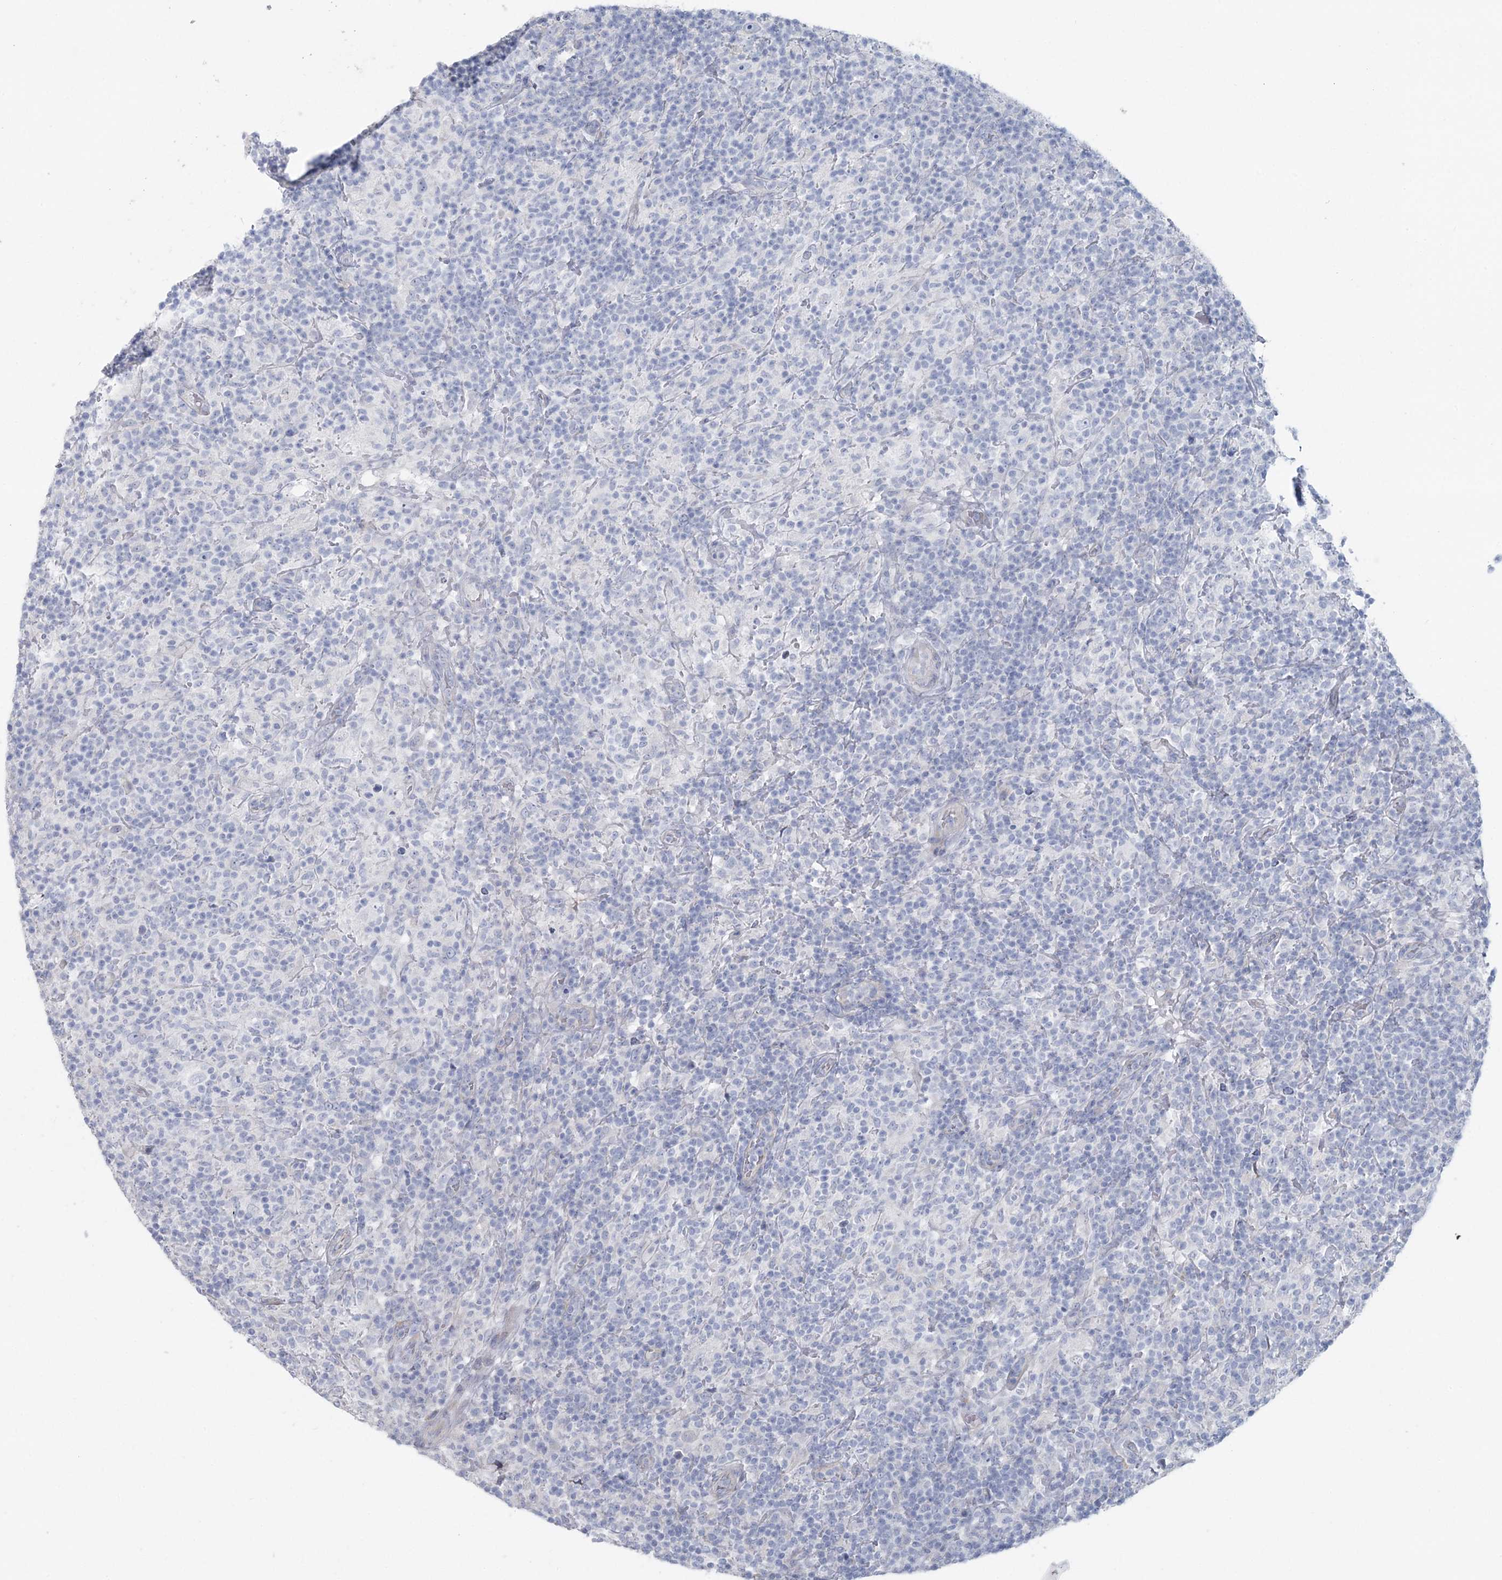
{"staining": {"intensity": "negative", "quantity": "none", "location": "none"}, "tissue": "lymphoma", "cell_type": "Tumor cells", "image_type": "cancer", "snomed": [{"axis": "morphology", "description": "Hodgkin's disease, NOS"}, {"axis": "topography", "description": "Lymph node"}], "caption": "DAB immunohistochemical staining of lymphoma exhibits no significant positivity in tumor cells.", "gene": "CMBL", "patient": {"sex": "male", "age": 70}}